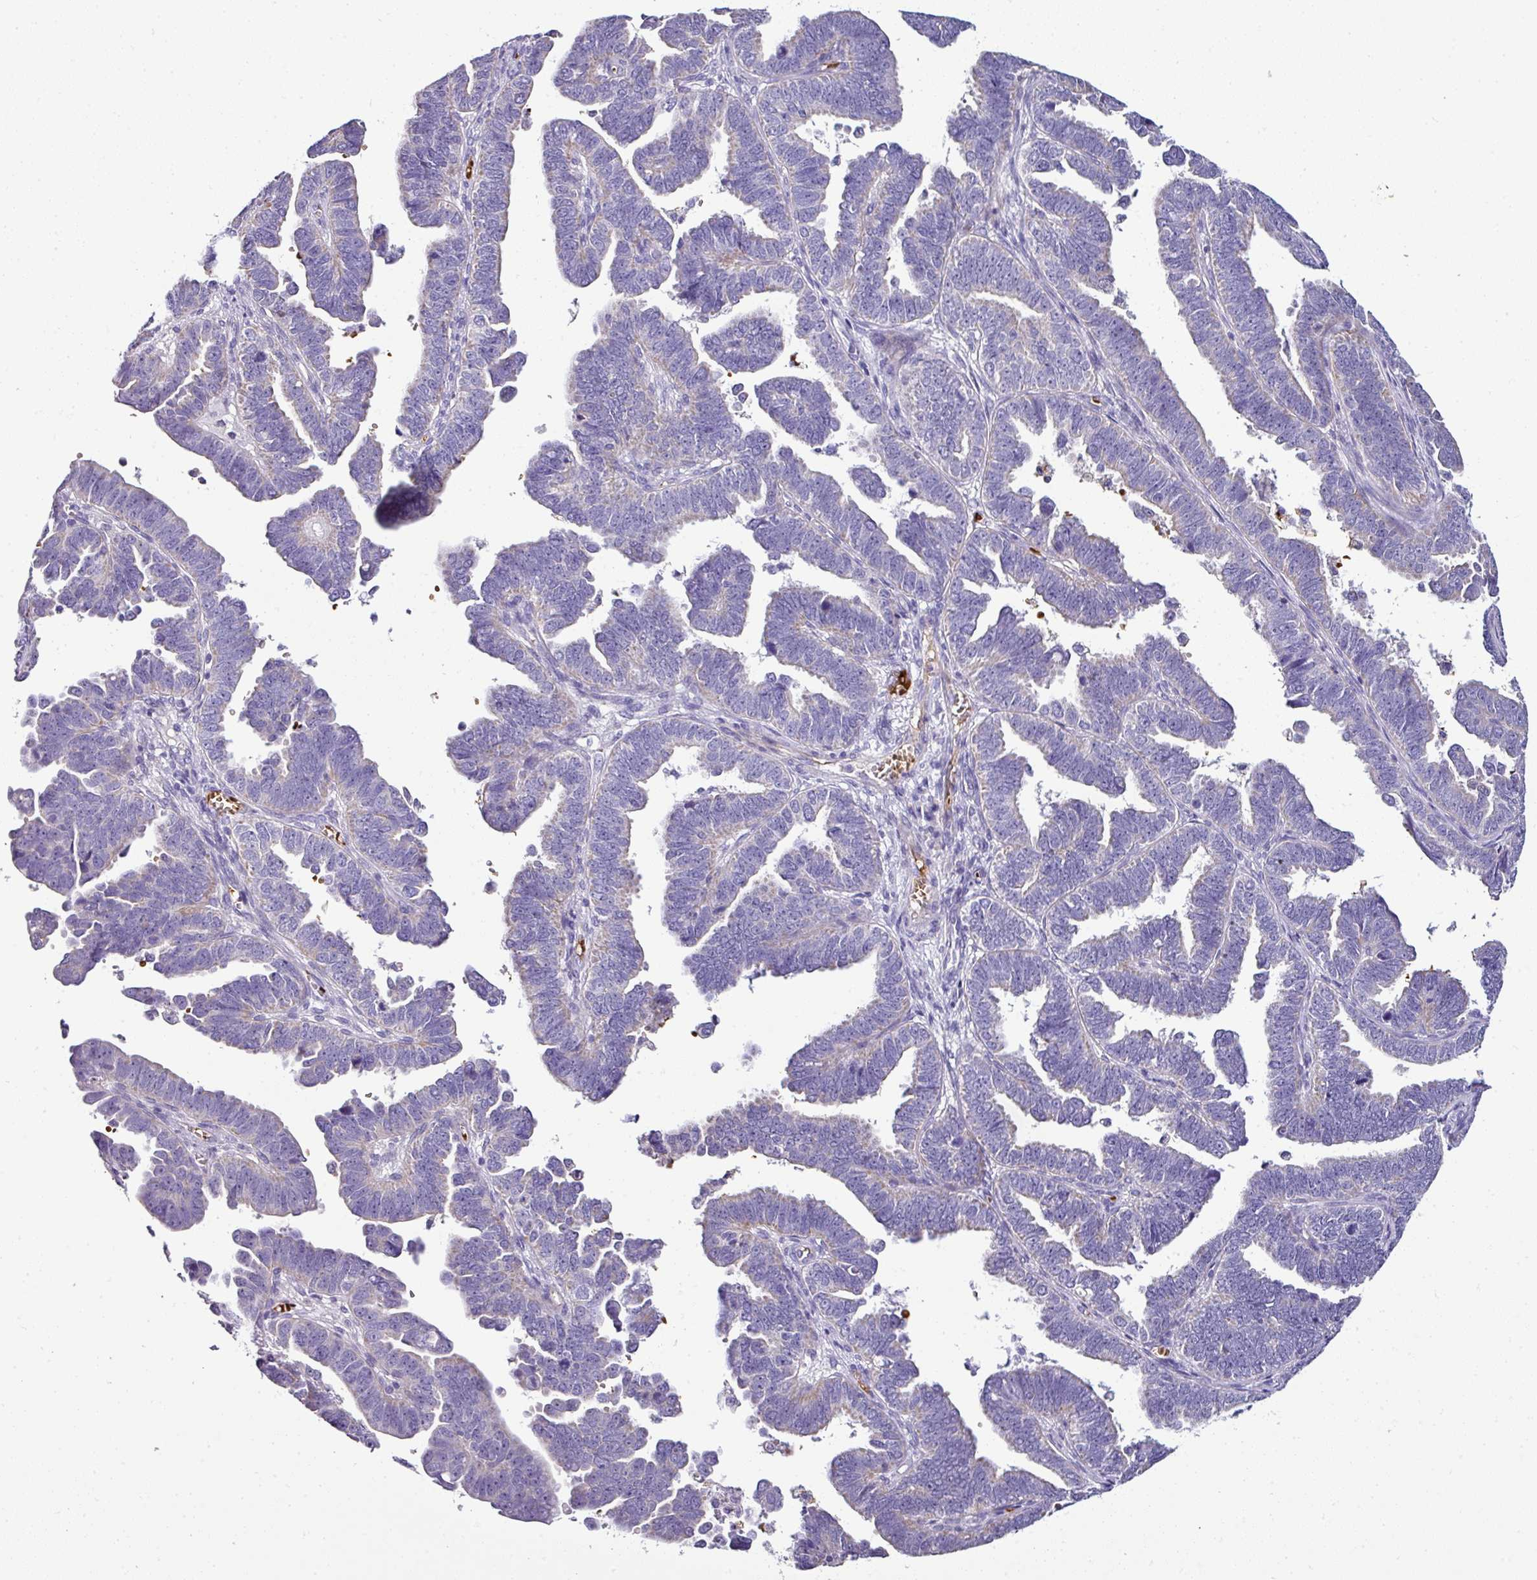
{"staining": {"intensity": "negative", "quantity": "none", "location": "none"}, "tissue": "endometrial cancer", "cell_type": "Tumor cells", "image_type": "cancer", "snomed": [{"axis": "morphology", "description": "Adenocarcinoma, NOS"}, {"axis": "topography", "description": "Endometrium"}], "caption": "Tumor cells show no significant expression in endometrial cancer.", "gene": "NAPSA", "patient": {"sex": "female", "age": 75}}